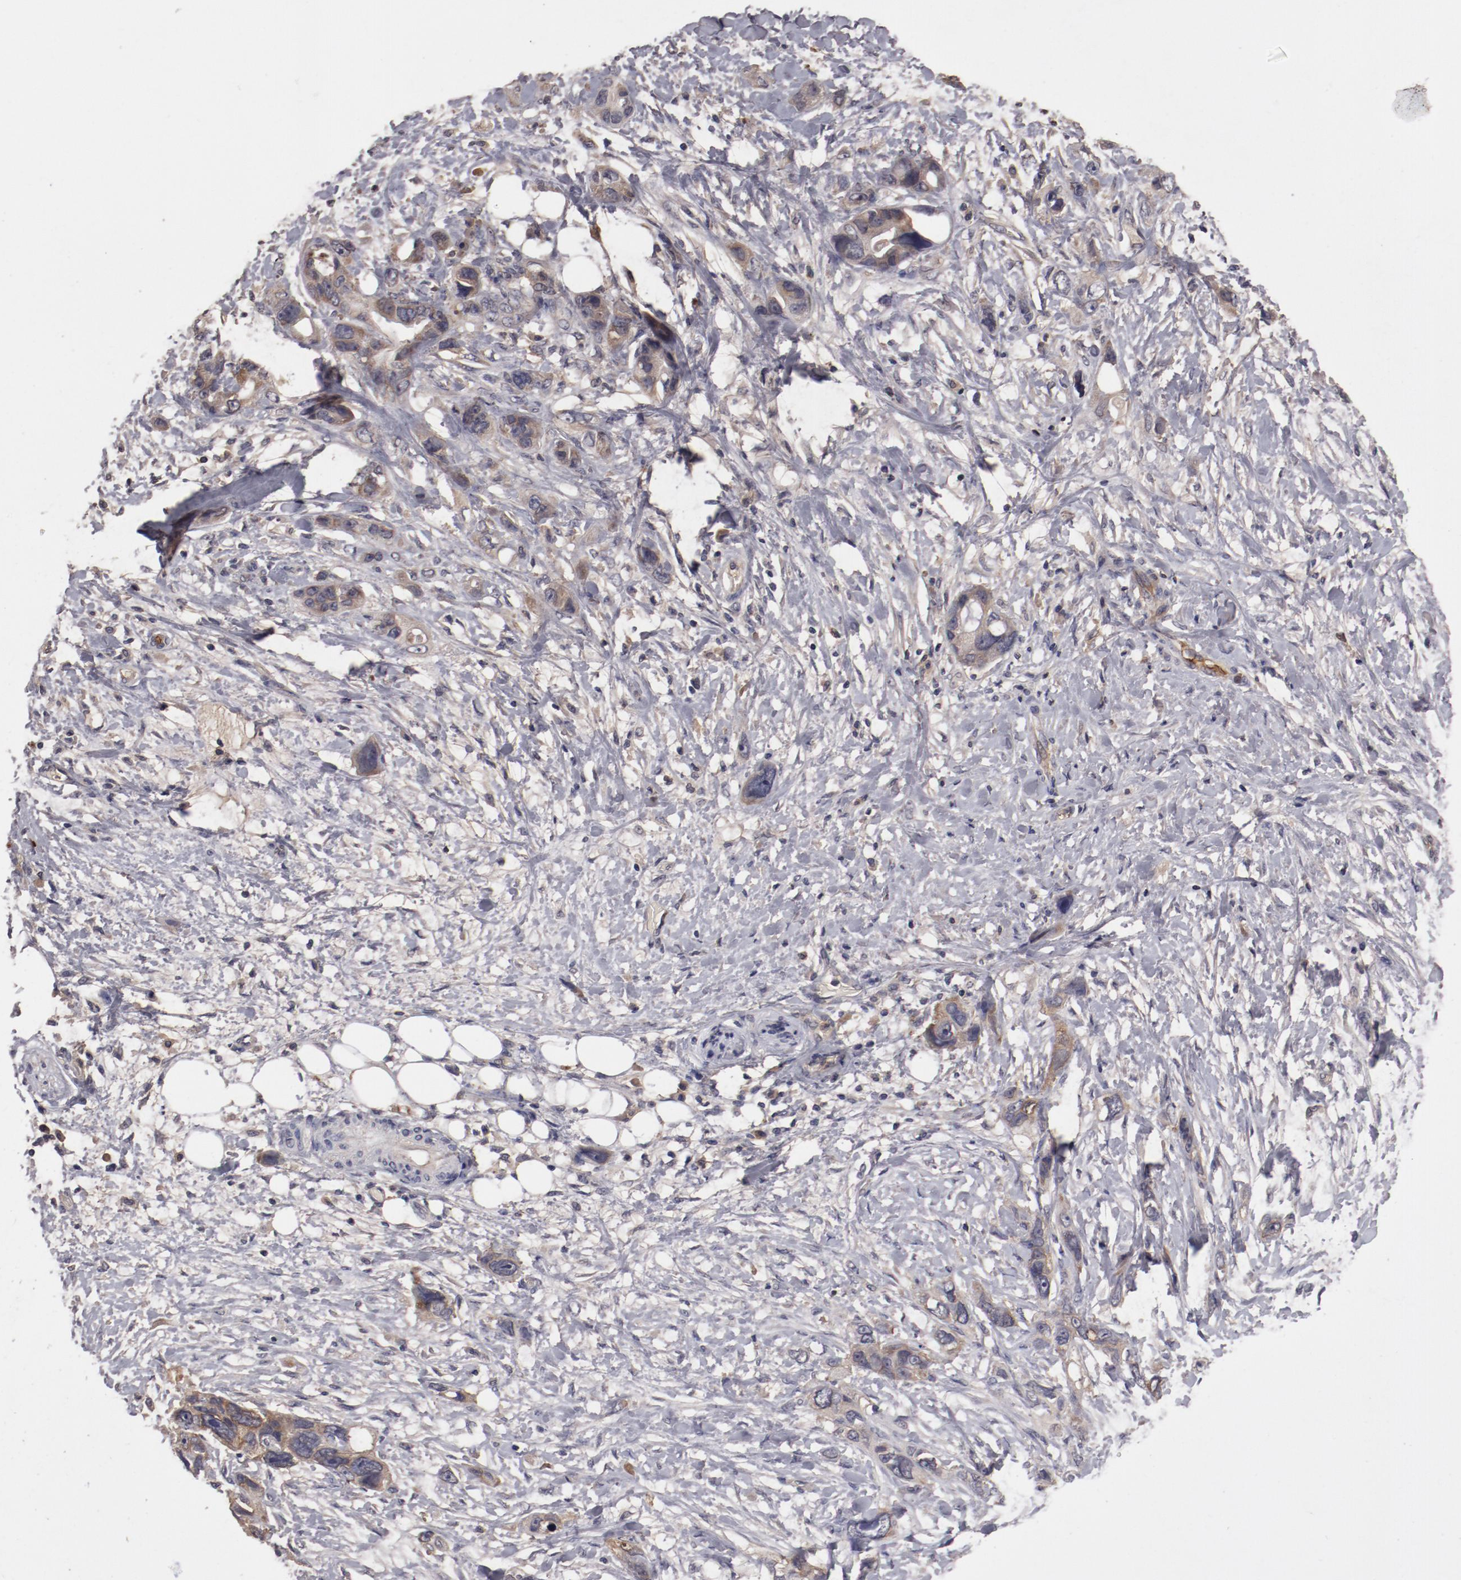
{"staining": {"intensity": "weak", "quantity": ">75%", "location": "cytoplasmic/membranous"}, "tissue": "stomach cancer", "cell_type": "Tumor cells", "image_type": "cancer", "snomed": [{"axis": "morphology", "description": "Adenocarcinoma, NOS"}, {"axis": "topography", "description": "Stomach, upper"}], "caption": "Stomach cancer (adenocarcinoma) was stained to show a protein in brown. There is low levels of weak cytoplasmic/membranous staining in approximately >75% of tumor cells.", "gene": "CP", "patient": {"sex": "male", "age": 47}}